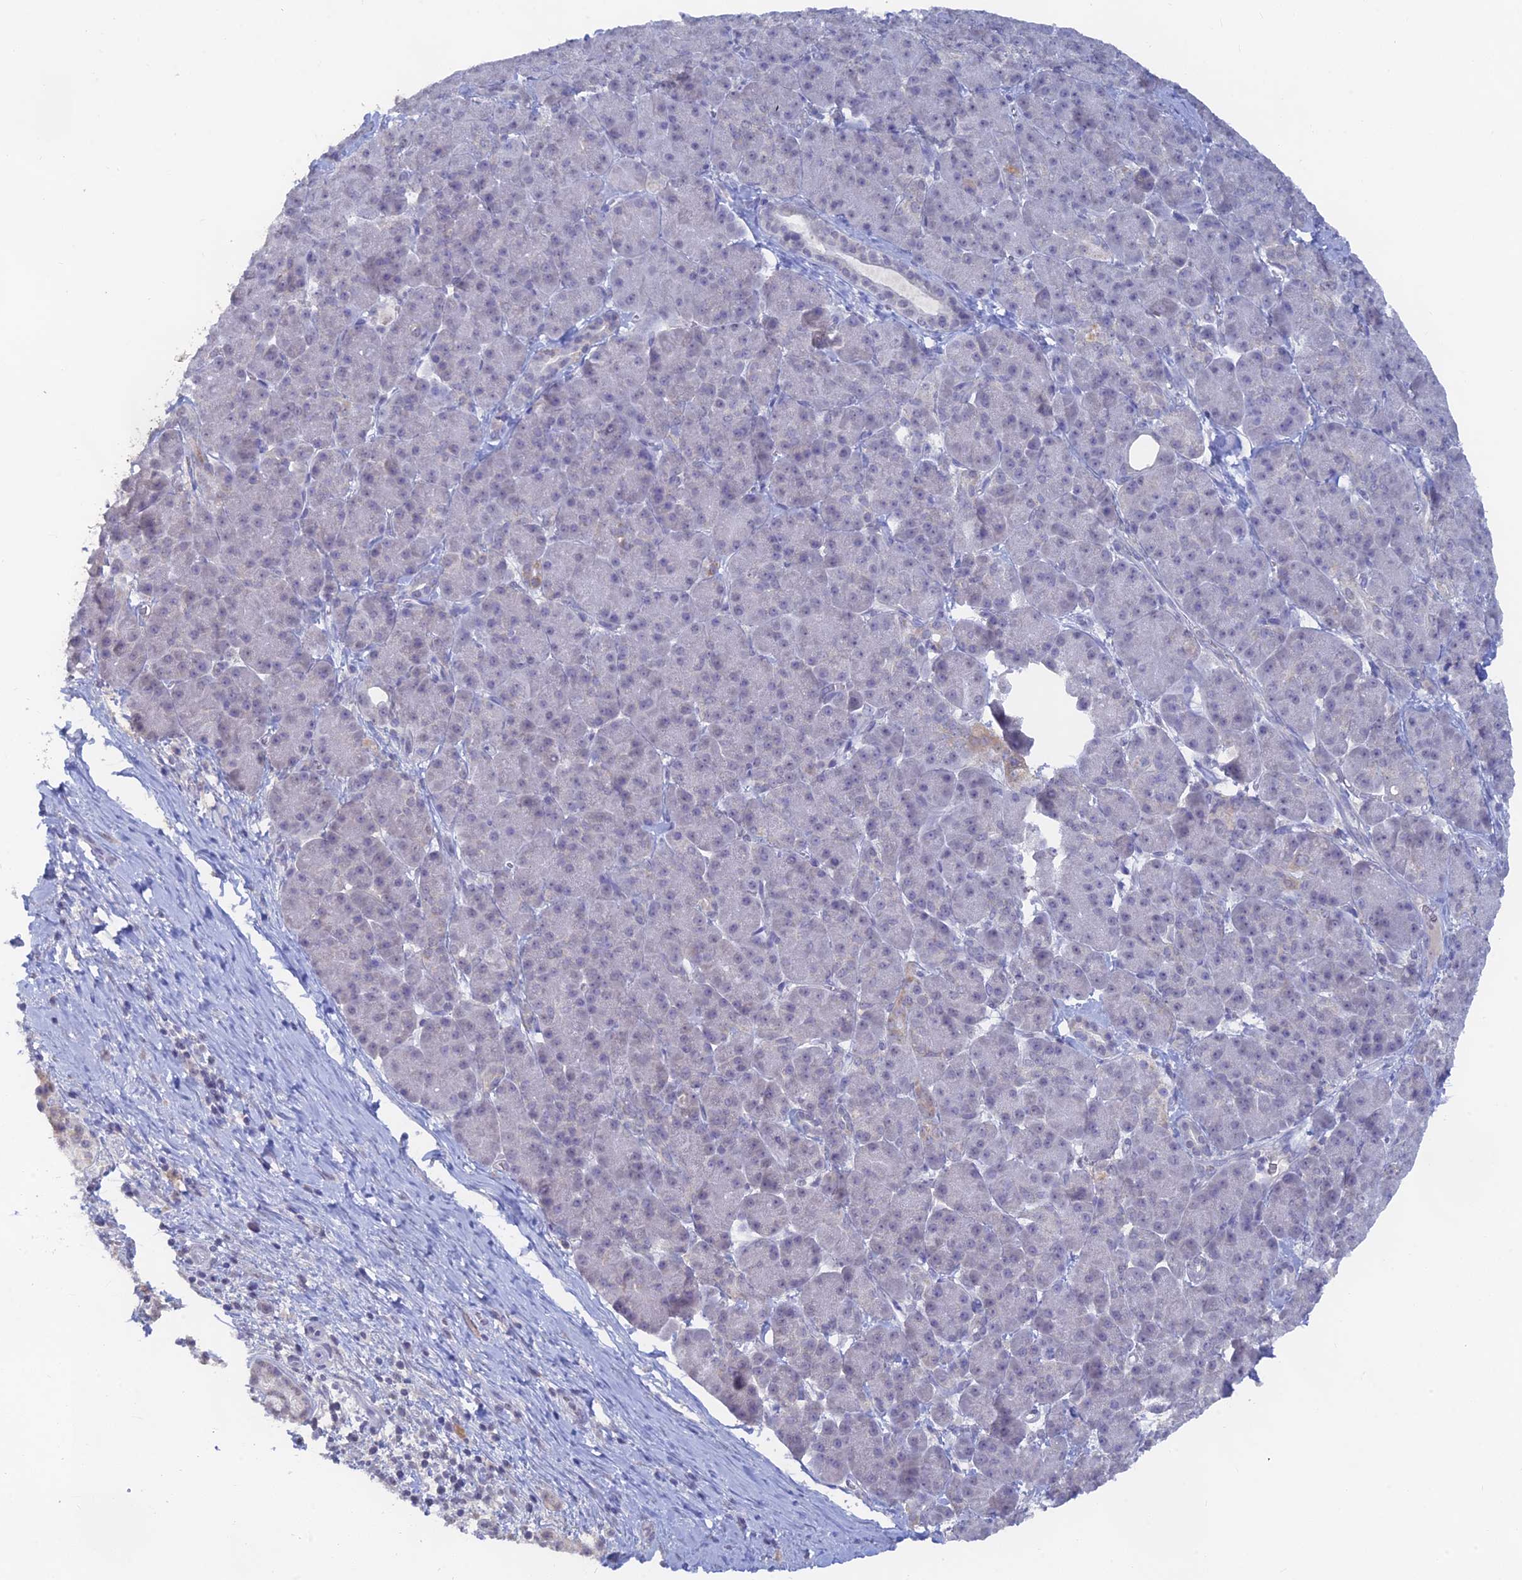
{"staining": {"intensity": "negative", "quantity": "none", "location": "none"}, "tissue": "pancreatic cancer", "cell_type": "Tumor cells", "image_type": "cancer", "snomed": [{"axis": "morphology", "description": "Adenocarcinoma, NOS"}, {"axis": "topography", "description": "Pancreas"}], "caption": "DAB (3,3'-diaminobenzidine) immunohistochemical staining of pancreatic cancer (adenocarcinoma) reveals no significant staining in tumor cells. (Brightfield microscopy of DAB (3,3'-diaminobenzidine) immunohistochemistry (IHC) at high magnification).", "gene": "LRIF1", "patient": {"sex": "male", "age": 68}}